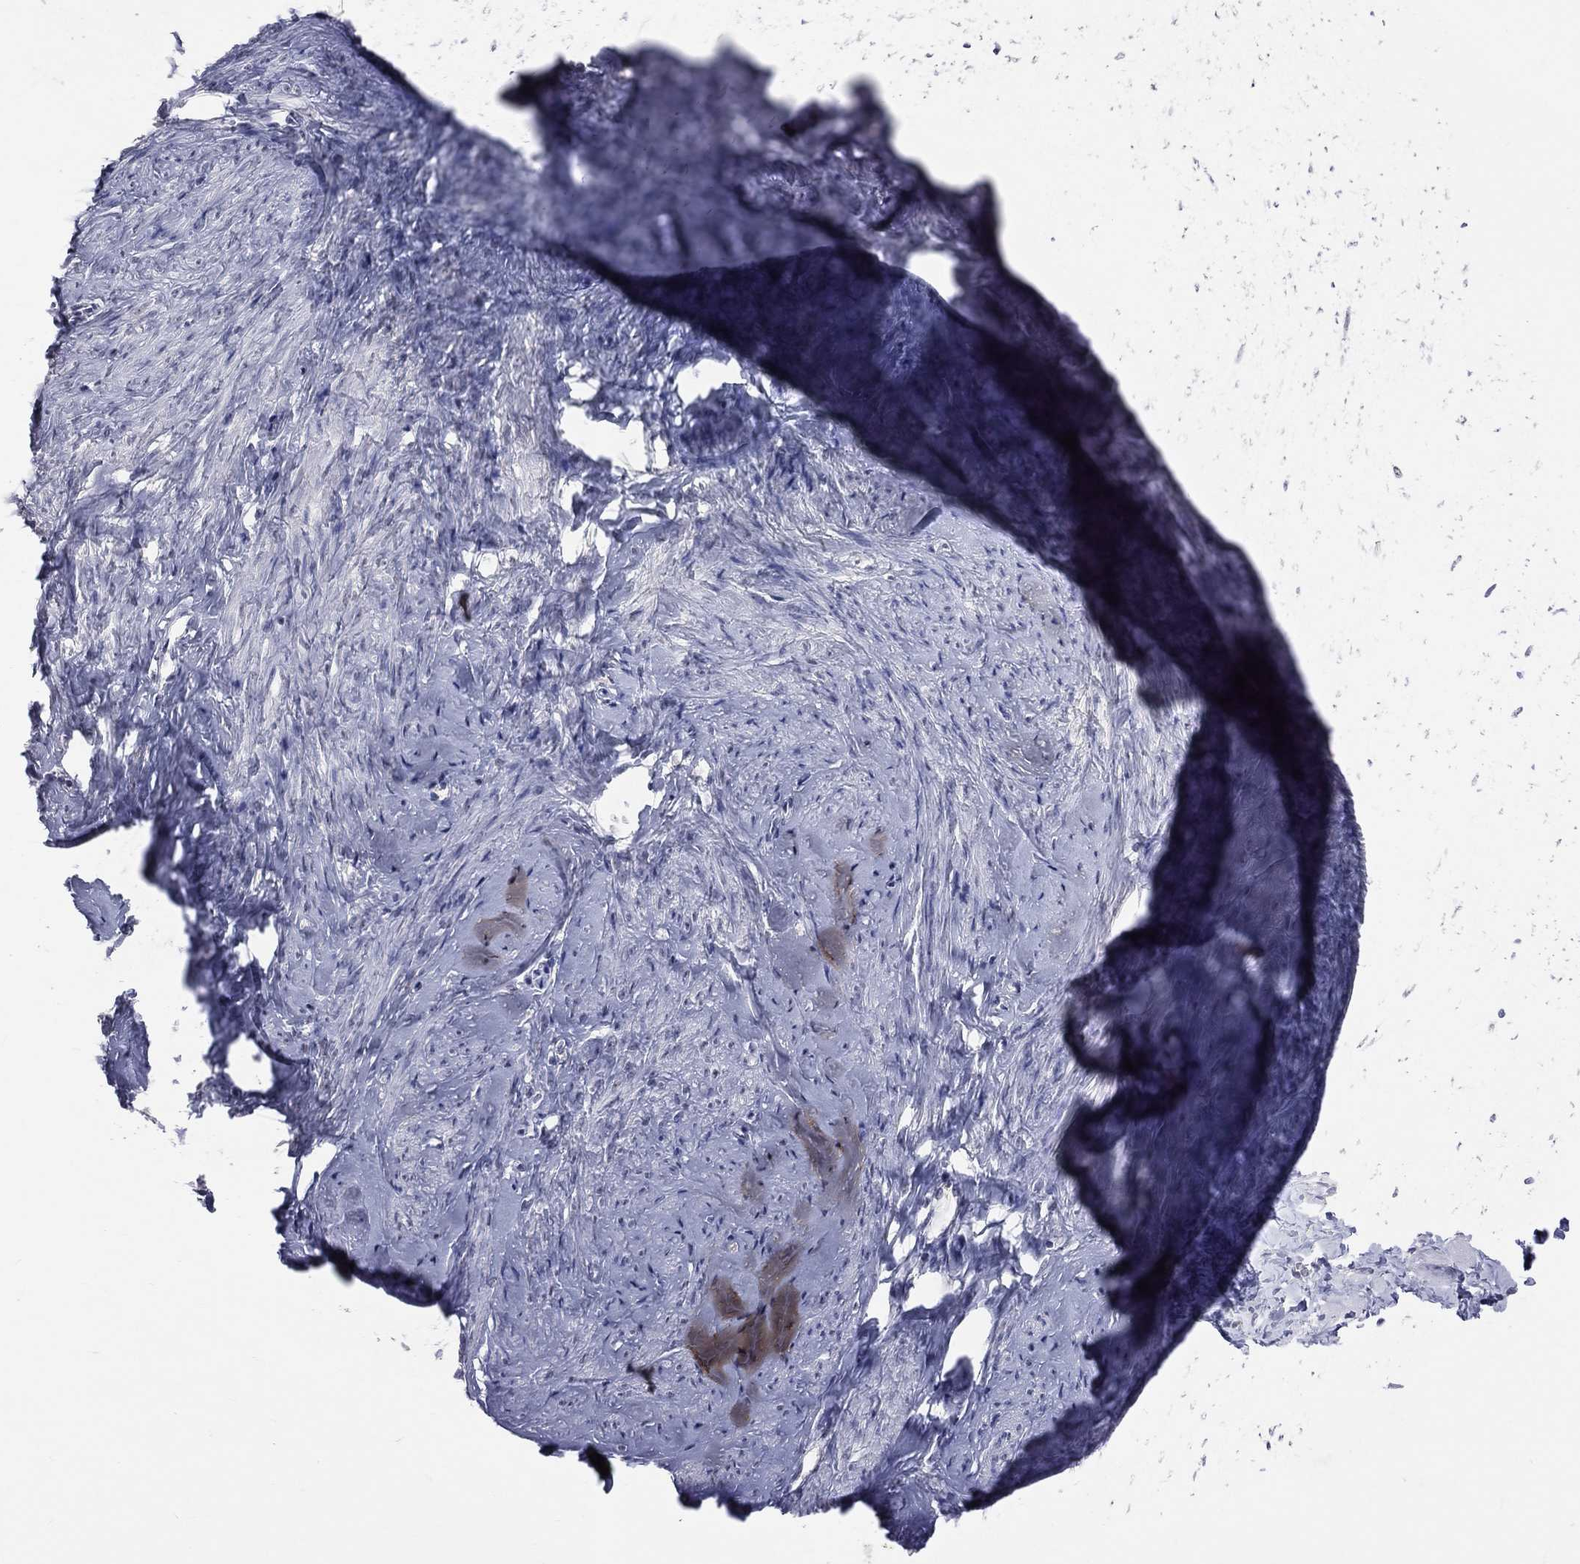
{"staining": {"intensity": "negative", "quantity": "none", "location": "none"}, "tissue": "smooth muscle", "cell_type": "Smooth muscle cells", "image_type": "normal", "snomed": [{"axis": "morphology", "description": "Normal tissue, NOS"}, {"axis": "topography", "description": "Smooth muscle"}], "caption": "Image shows no protein expression in smooth muscle cells of unremarkable smooth muscle. (Immunohistochemistry (ihc), brightfield microscopy, high magnification).", "gene": "DSG4", "patient": {"sex": "female", "age": 48}}